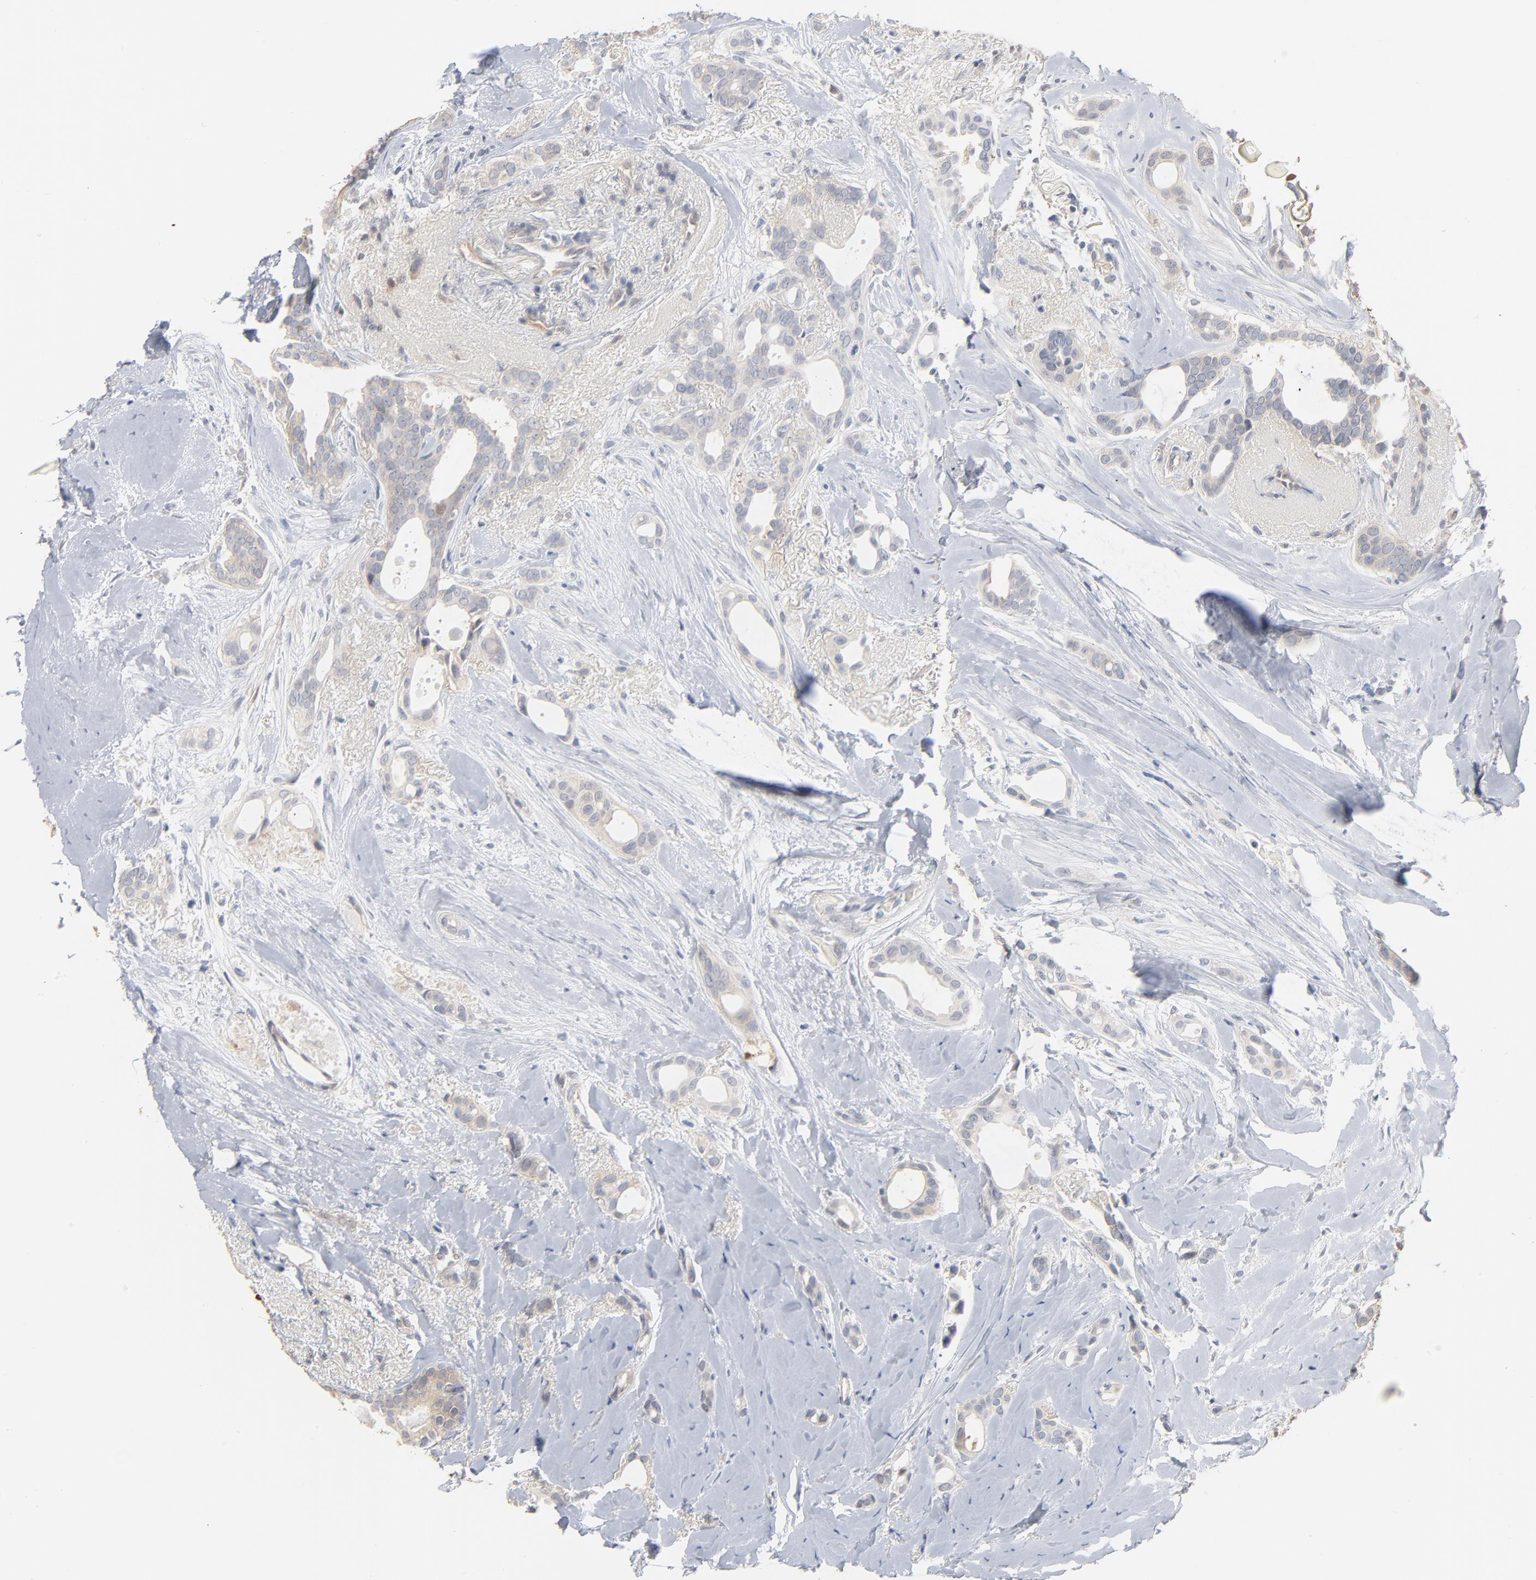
{"staining": {"intensity": "weak", "quantity": ">75%", "location": "cytoplasmic/membranous"}, "tissue": "breast cancer", "cell_type": "Tumor cells", "image_type": "cancer", "snomed": [{"axis": "morphology", "description": "Duct carcinoma"}, {"axis": "topography", "description": "Breast"}], "caption": "Breast cancer stained with DAB (3,3'-diaminobenzidine) immunohistochemistry (IHC) shows low levels of weak cytoplasmic/membranous staining in about >75% of tumor cells. (DAB (3,3'-diaminobenzidine) IHC with brightfield microscopy, high magnification).", "gene": "EPCAM", "patient": {"sex": "female", "age": 54}}